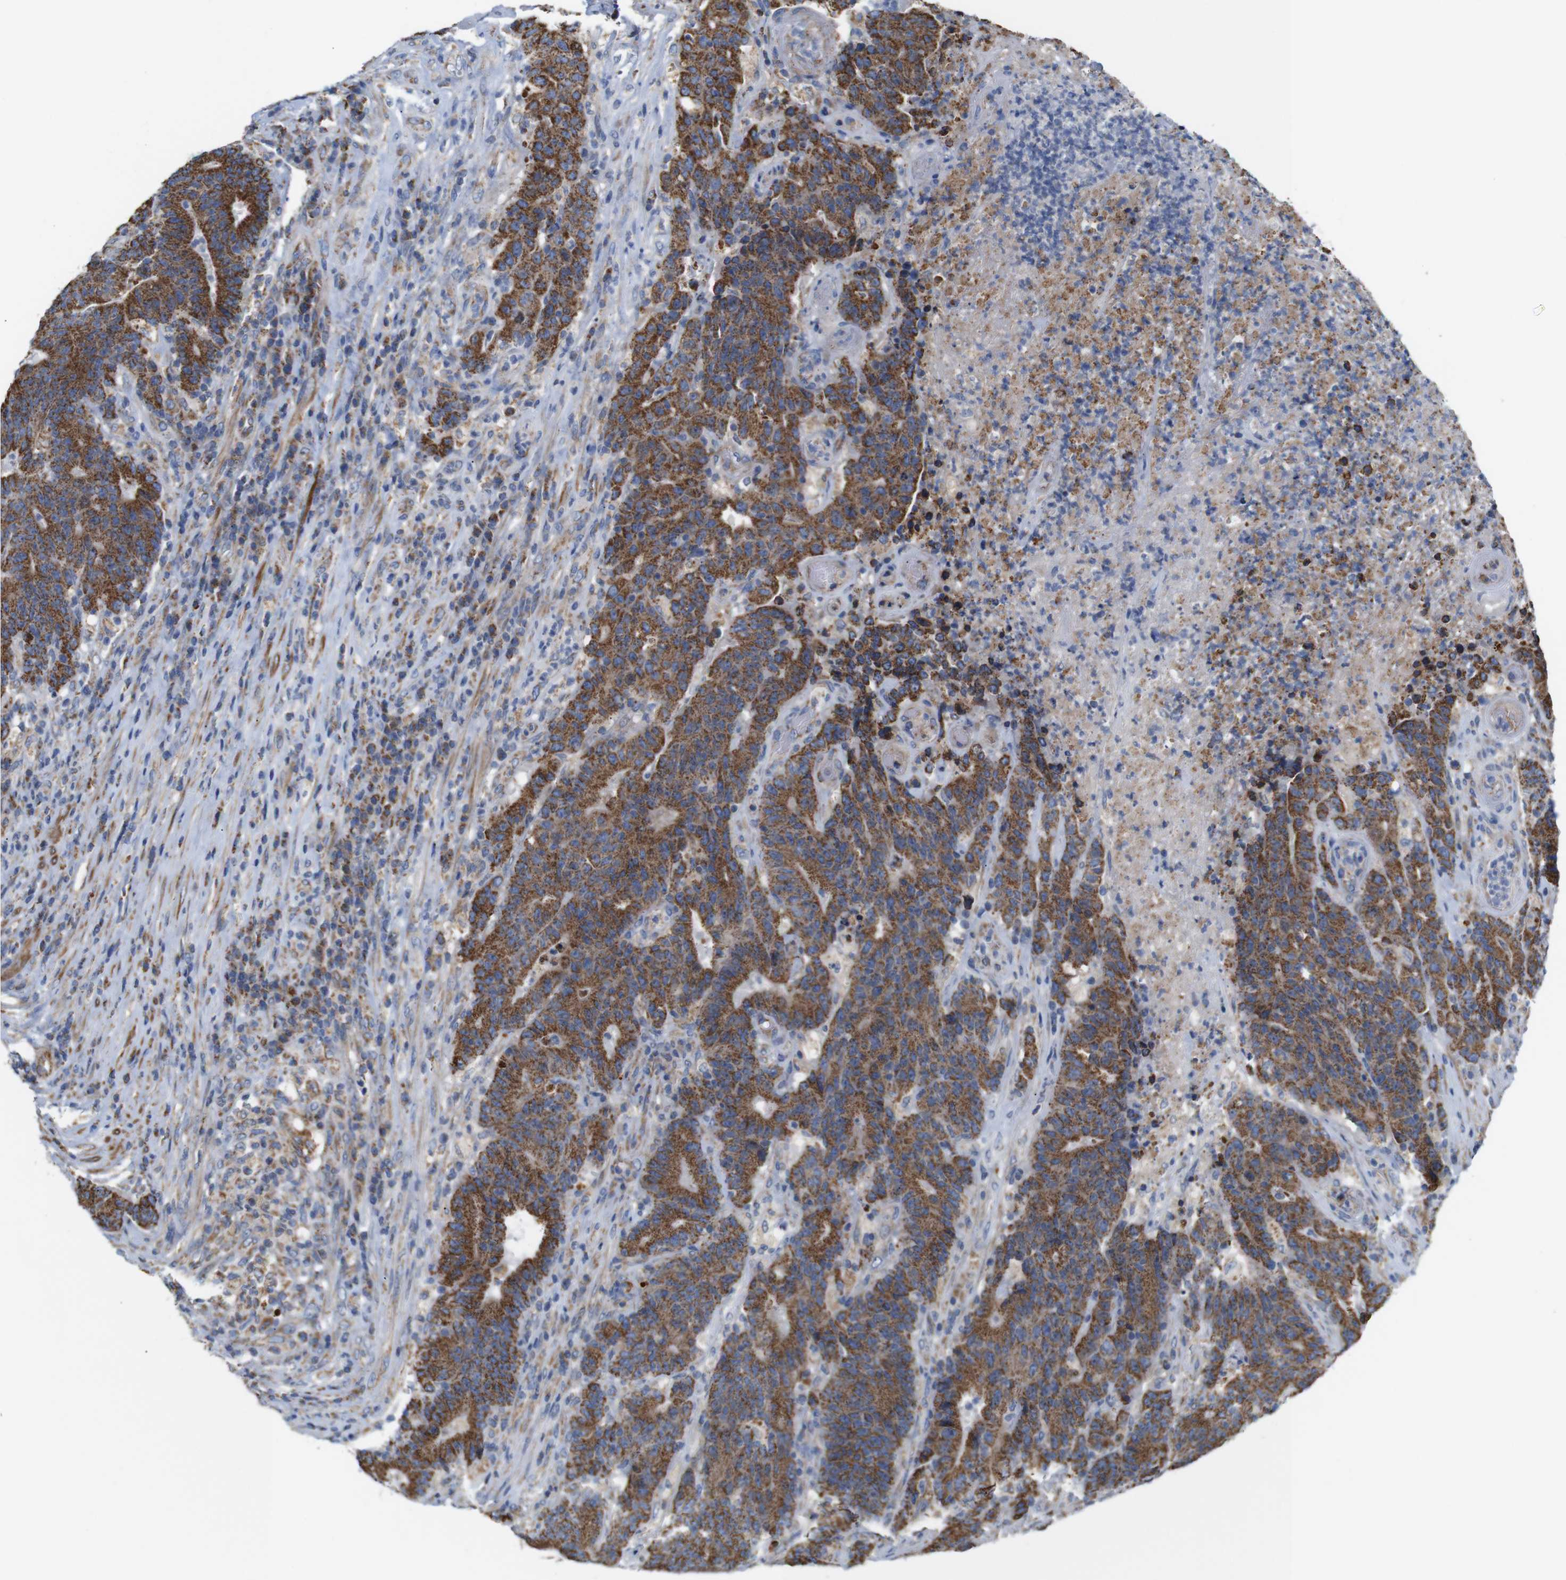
{"staining": {"intensity": "moderate", "quantity": ">75%", "location": "cytoplasmic/membranous"}, "tissue": "colorectal cancer", "cell_type": "Tumor cells", "image_type": "cancer", "snomed": [{"axis": "morphology", "description": "Normal tissue, NOS"}, {"axis": "morphology", "description": "Adenocarcinoma, NOS"}, {"axis": "topography", "description": "Colon"}], "caption": "Immunohistochemical staining of human colorectal cancer exhibits moderate cytoplasmic/membranous protein positivity in about >75% of tumor cells.", "gene": "FAM171B", "patient": {"sex": "female", "age": 75}}